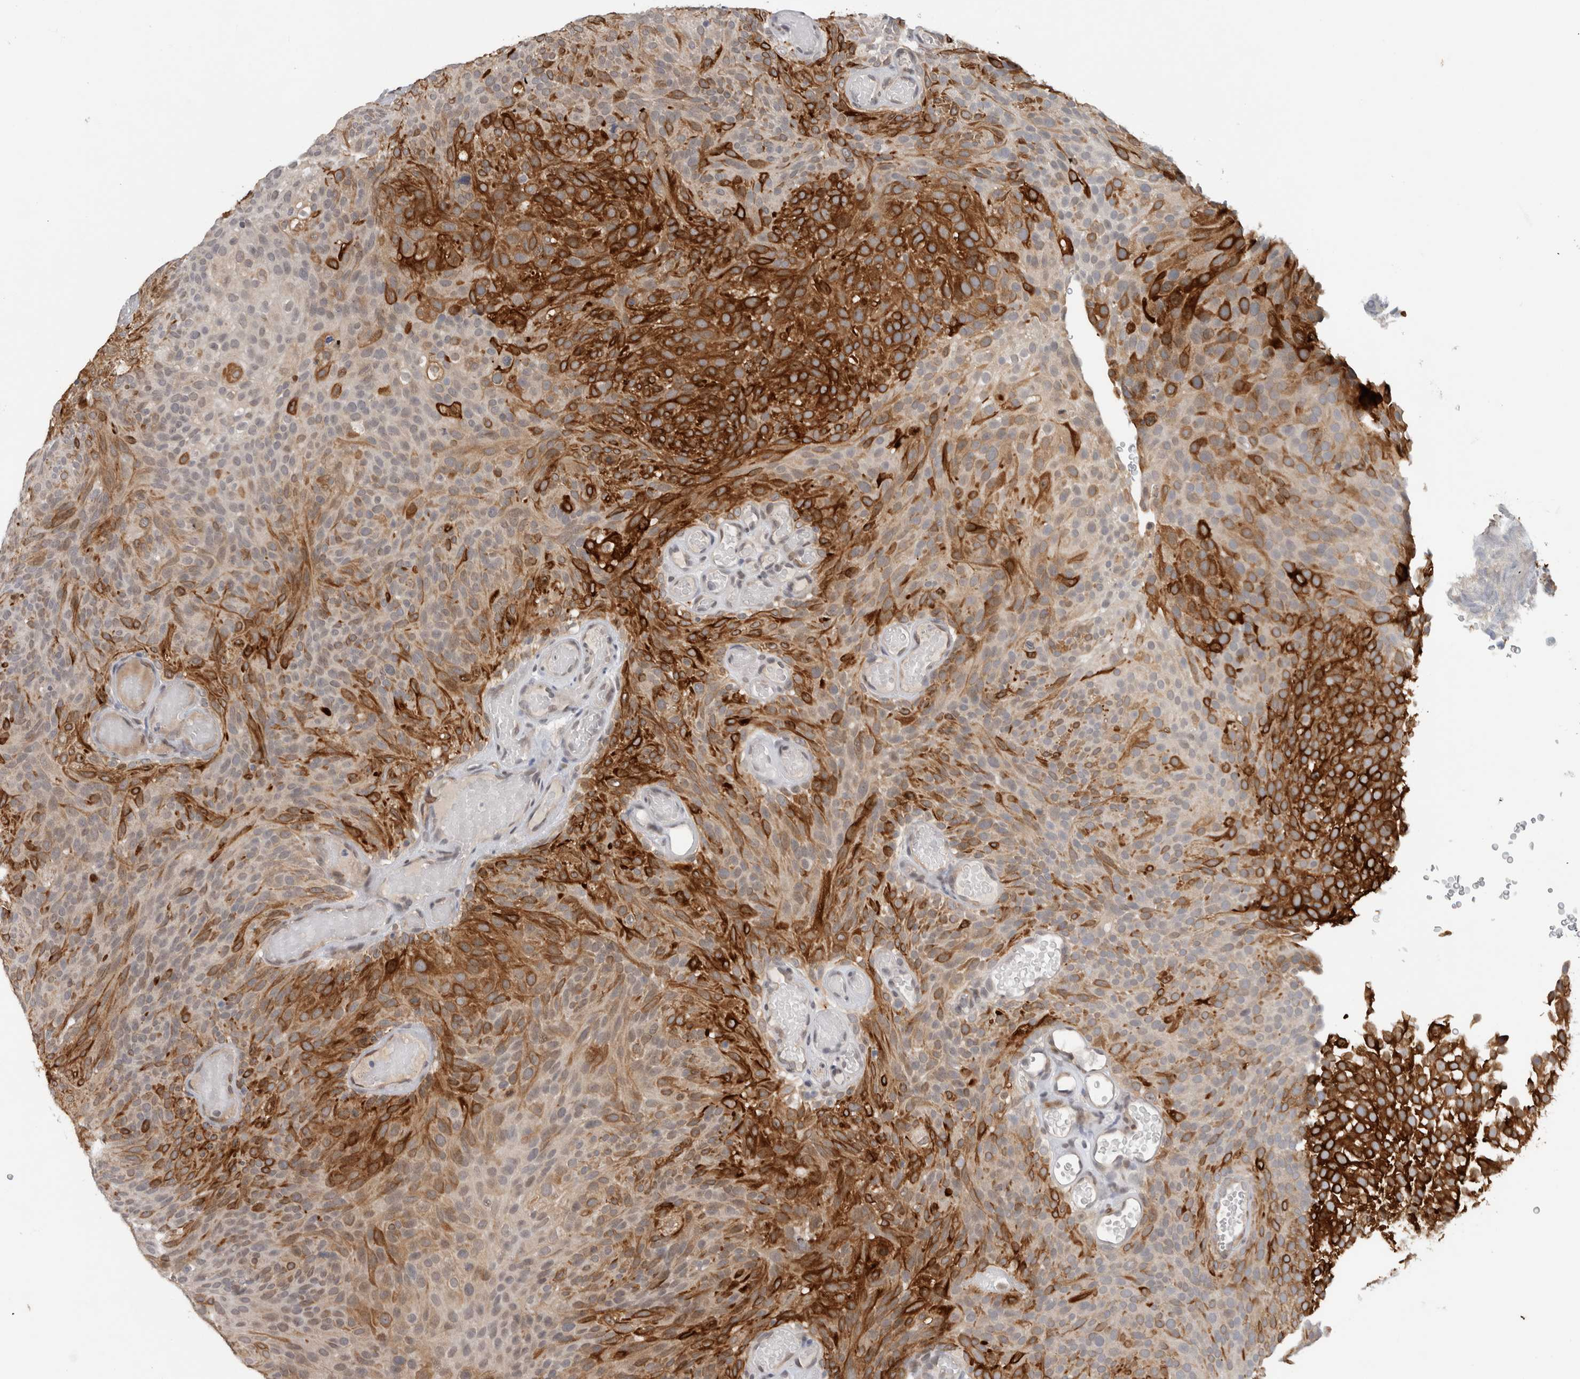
{"staining": {"intensity": "strong", "quantity": "25%-75%", "location": "cytoplasmic/membranous"}, "tissue": "urothelial cancer", "cell_type": "Tumor cells", "image_type": "cancer", "snomed": [{"axis": "morphology", "description": "Urothelial carcinoma, Low grade"}, {"axis": "topography", "description": "Urinary bladder"}], "caption": "The immunohistochemical stain shows strong cytoplasmic/membranous expression in tumor cells of urothelial carcinoma (low-grade) tissue. Nuclei are stained in blue.", "gene": "PRXL2A", "patient": {"sex": "male", "age": 78}}